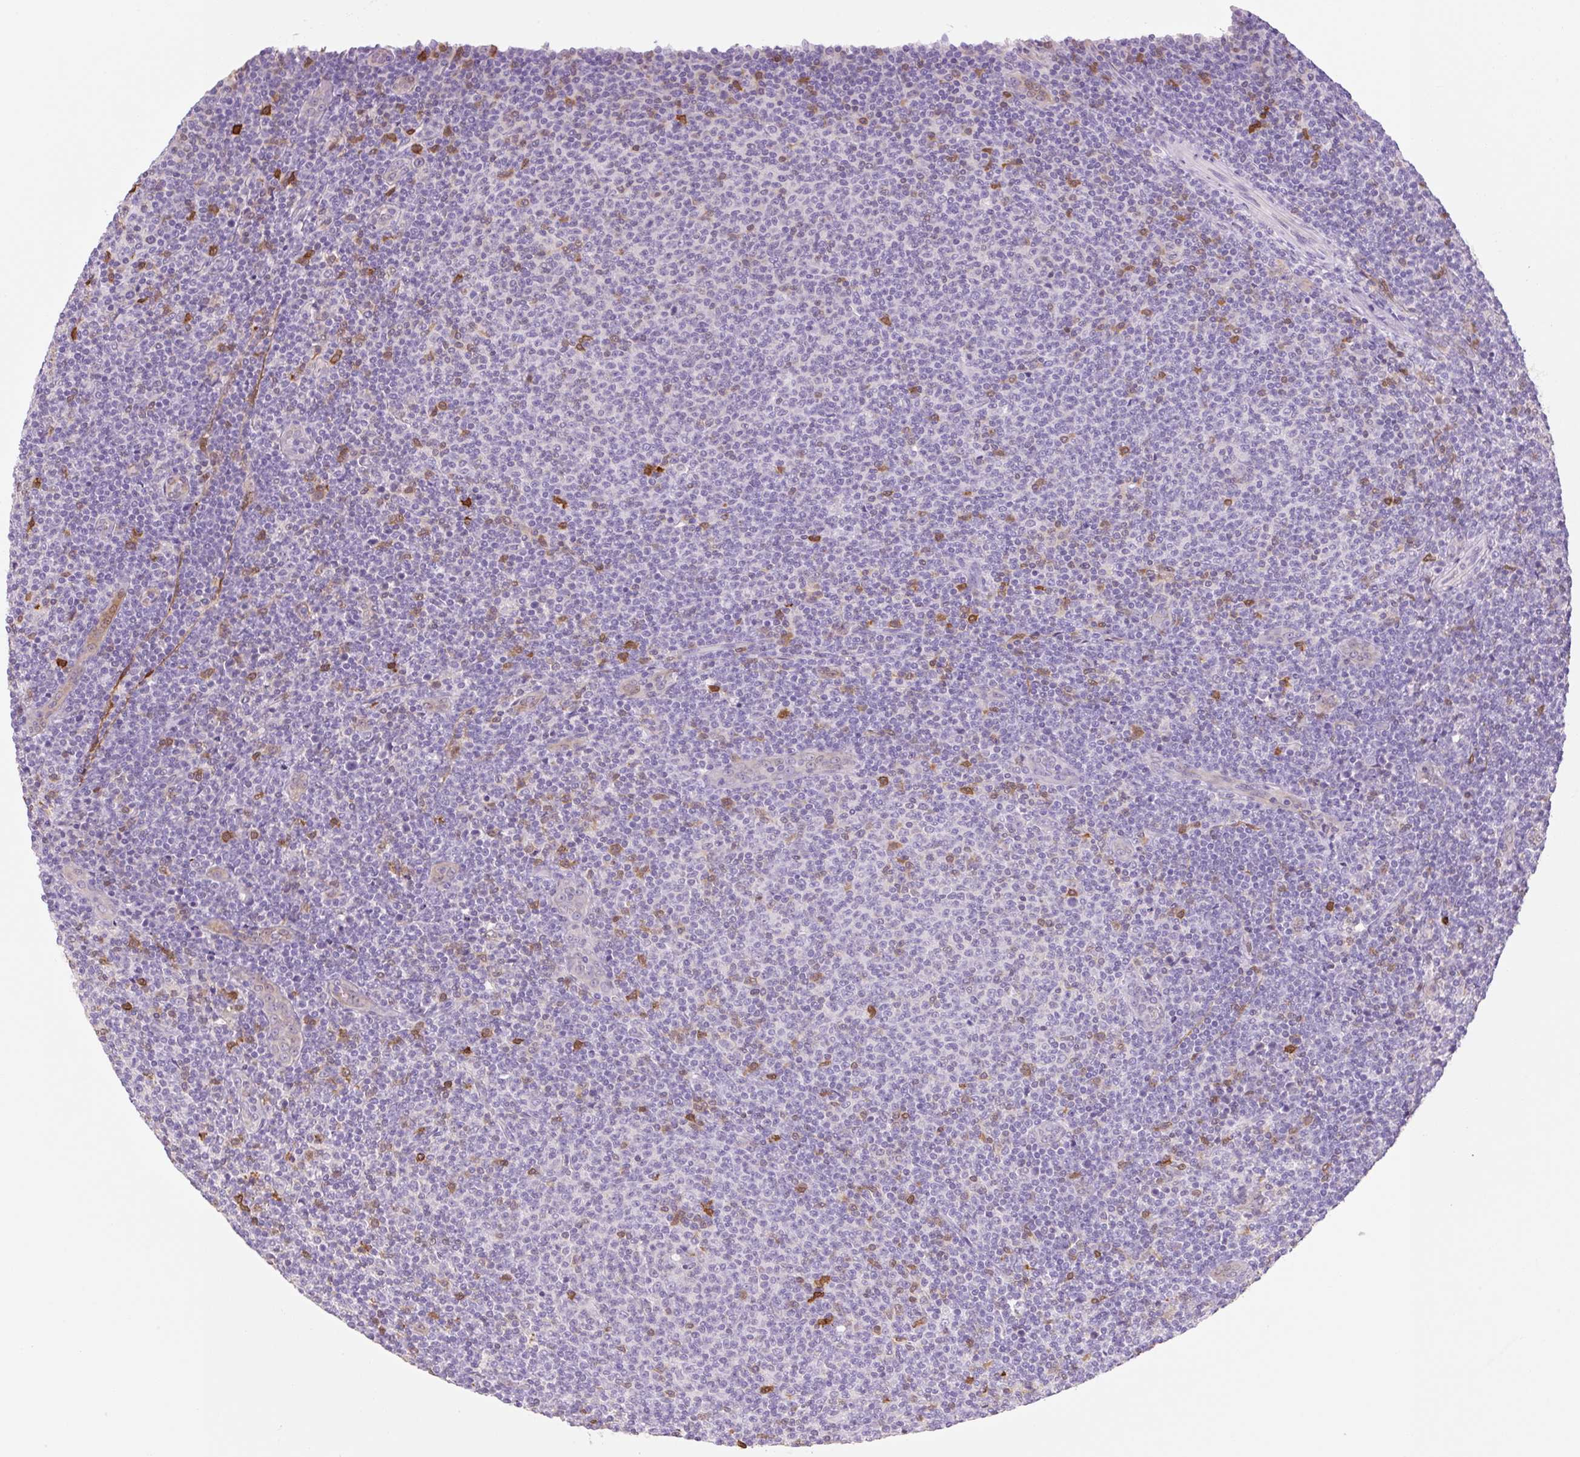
{"staining": {"intensity": "negative", "quantity": "none", "location": "none"}, "tissue": "lymphoma", "cell_type": "Tumor cells", "image_type": "cancer", "snomed": [{"axis": "morphology", "description": "Malignant lymphoma, non-Hodgkin's type, Low grade"}, {"axis": "topography", "description": "Lymph node"}], "caption": "This is an immunohistochemistry (IHC) image of low-grade malignant lymphoma, non-Hodgkin's type. There is no positivity in tumor cells.", "gene": "FABP5", "patient": {"sex": "male", "age": 66}}